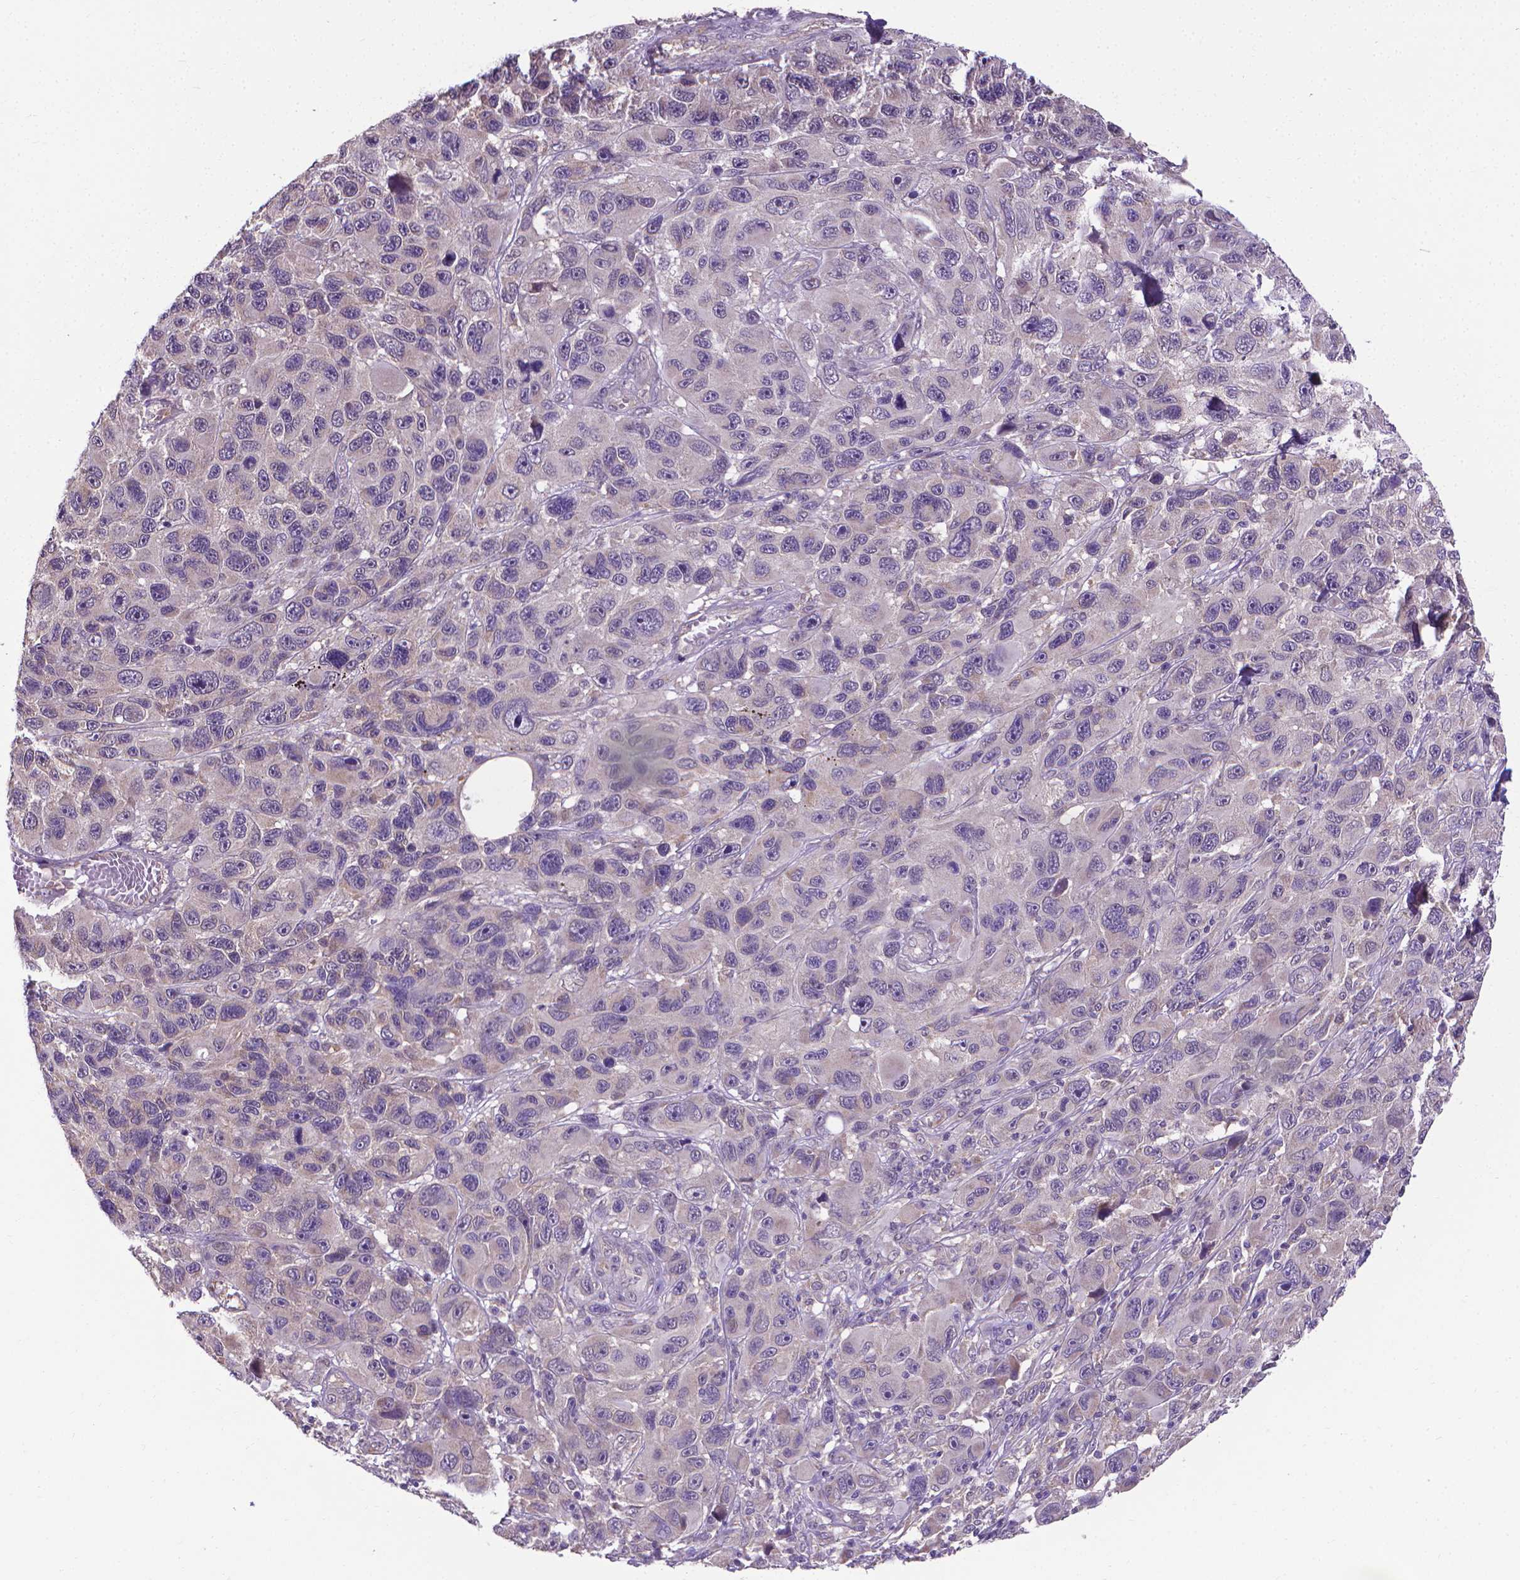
{"staining": {"intensity": "negative", "quantity": "none", "location": "none"}, "tissue": "melanoma", "cell_type": "Tumor cells", "image_type": "cancer", "snomed": [{"axis": "morphology", "description": "Malignant melanoma, NOS"}, {"axis": "topography", "description": "Skin"}], "caption": "A histopathology image of malignant melanoma stained for a protein reveals no brown staining in tumor cells. The staining was performed using DAB (3,3'-diaminobenzidine) to visualize the protein expression in brown, while the nuclei were stained in blue with hematoxylin (Magnification: 20x).", "gene": "GPR63", "patient": {"sex": "male", "age": 53}}